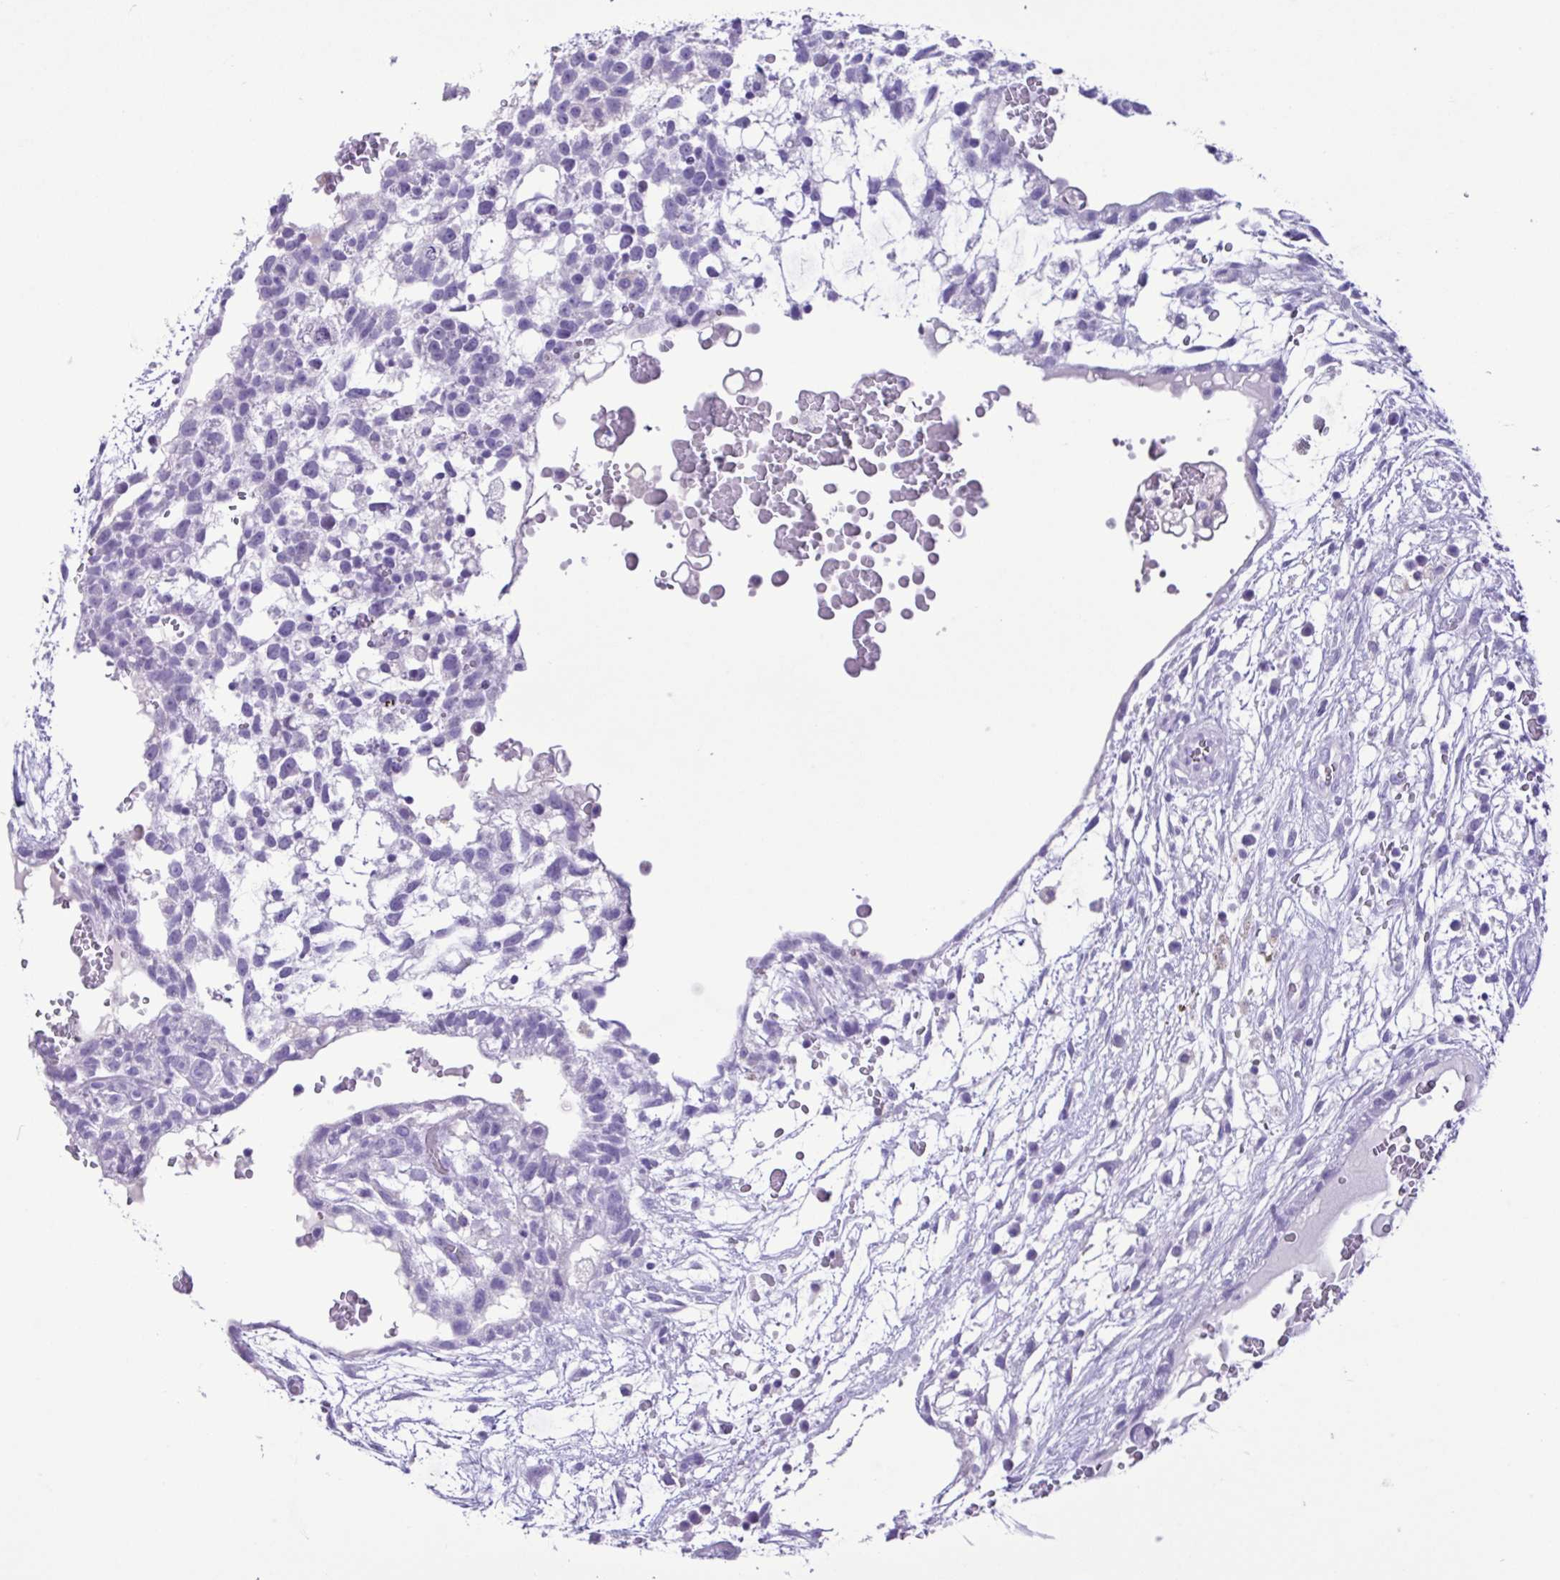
{"staining": {"intensity": "negative", "quantity": "none", "location": "none"}, "tissue": "testis cancer", "cell_type": "Tumor cells", "image_type": "cancer", "snomed": [{"axis": "morphology", "description": "Normal tissue, NOS"}, {"axis": "morphology", "description": "Carcinoma, Embryonal, NOS"}, {"axis": "topography", "description": "Testis"}], "caption": "Human embryonal carcinoma (testis) stained for a protein using immunohistochemistry displays no positivity in tumor cells.", "gene": "SPATA16", "patient": {"sex": "male", "age": 32}}